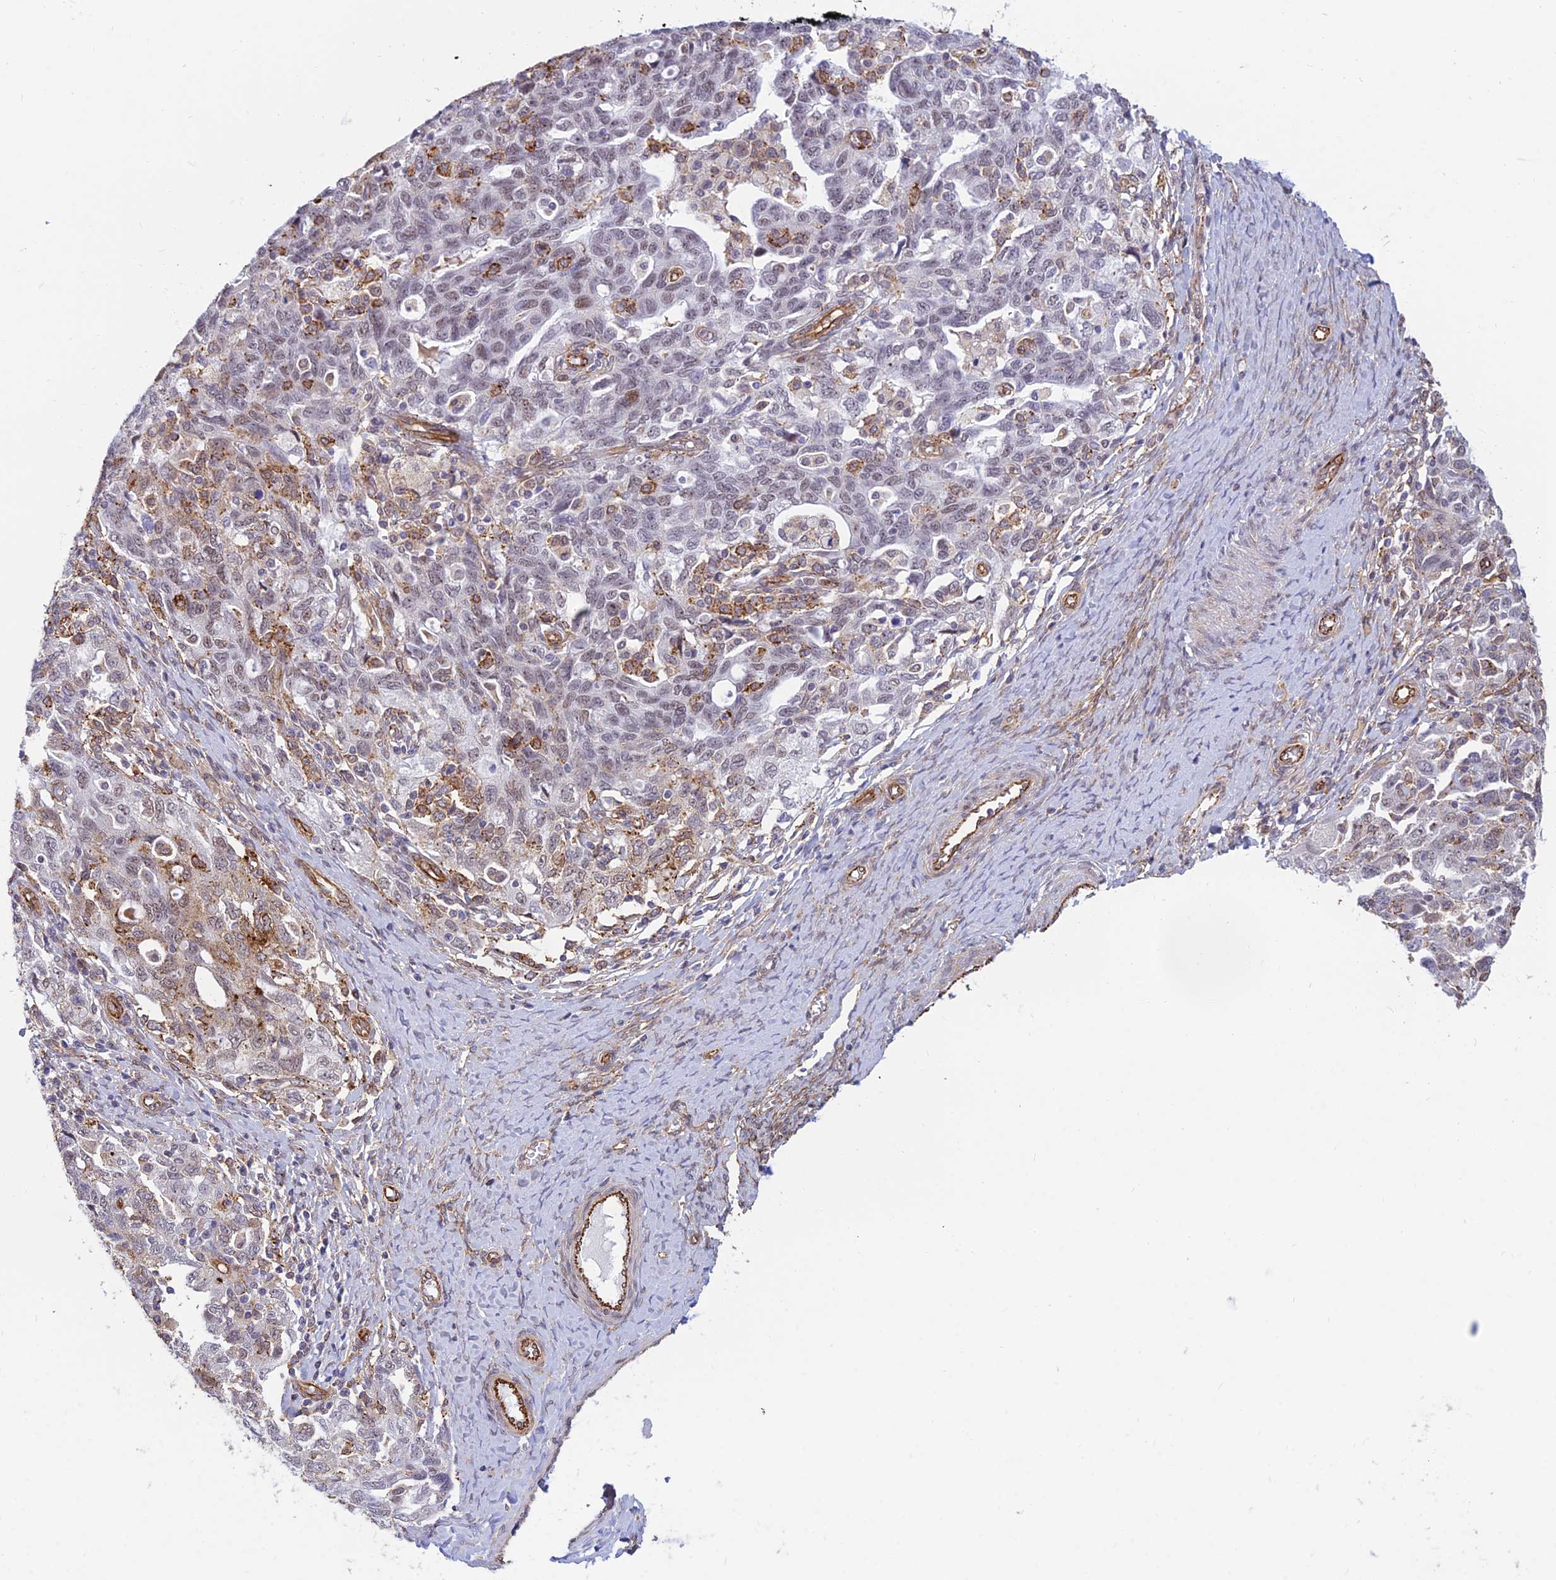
{"staining": {"intensity": "moderate", "quantity": "25%-75%", "location": "cytoplasmic/membranous,nuclear"}, "tissue": "ovarian cancer", "cell_type": "Tumor cells", "image_type": "cancer", "snomed": [{"axis": "morphology", "description": "Carcinoma, NOS"}, {"axis": "morphology", "description": "Cystadenocarcinoma, serous, NOS"}, {"axis": "topography", "description": "Ovary"}], "caption": "Tumor cells reveal medium levels of moderate cytoplasmic/membranous and nuclear expression in about 25%-75% of cells in ovarian cancer.", "gene": "SAPCD2", "patient": {"sex": "female", "age": 69}}